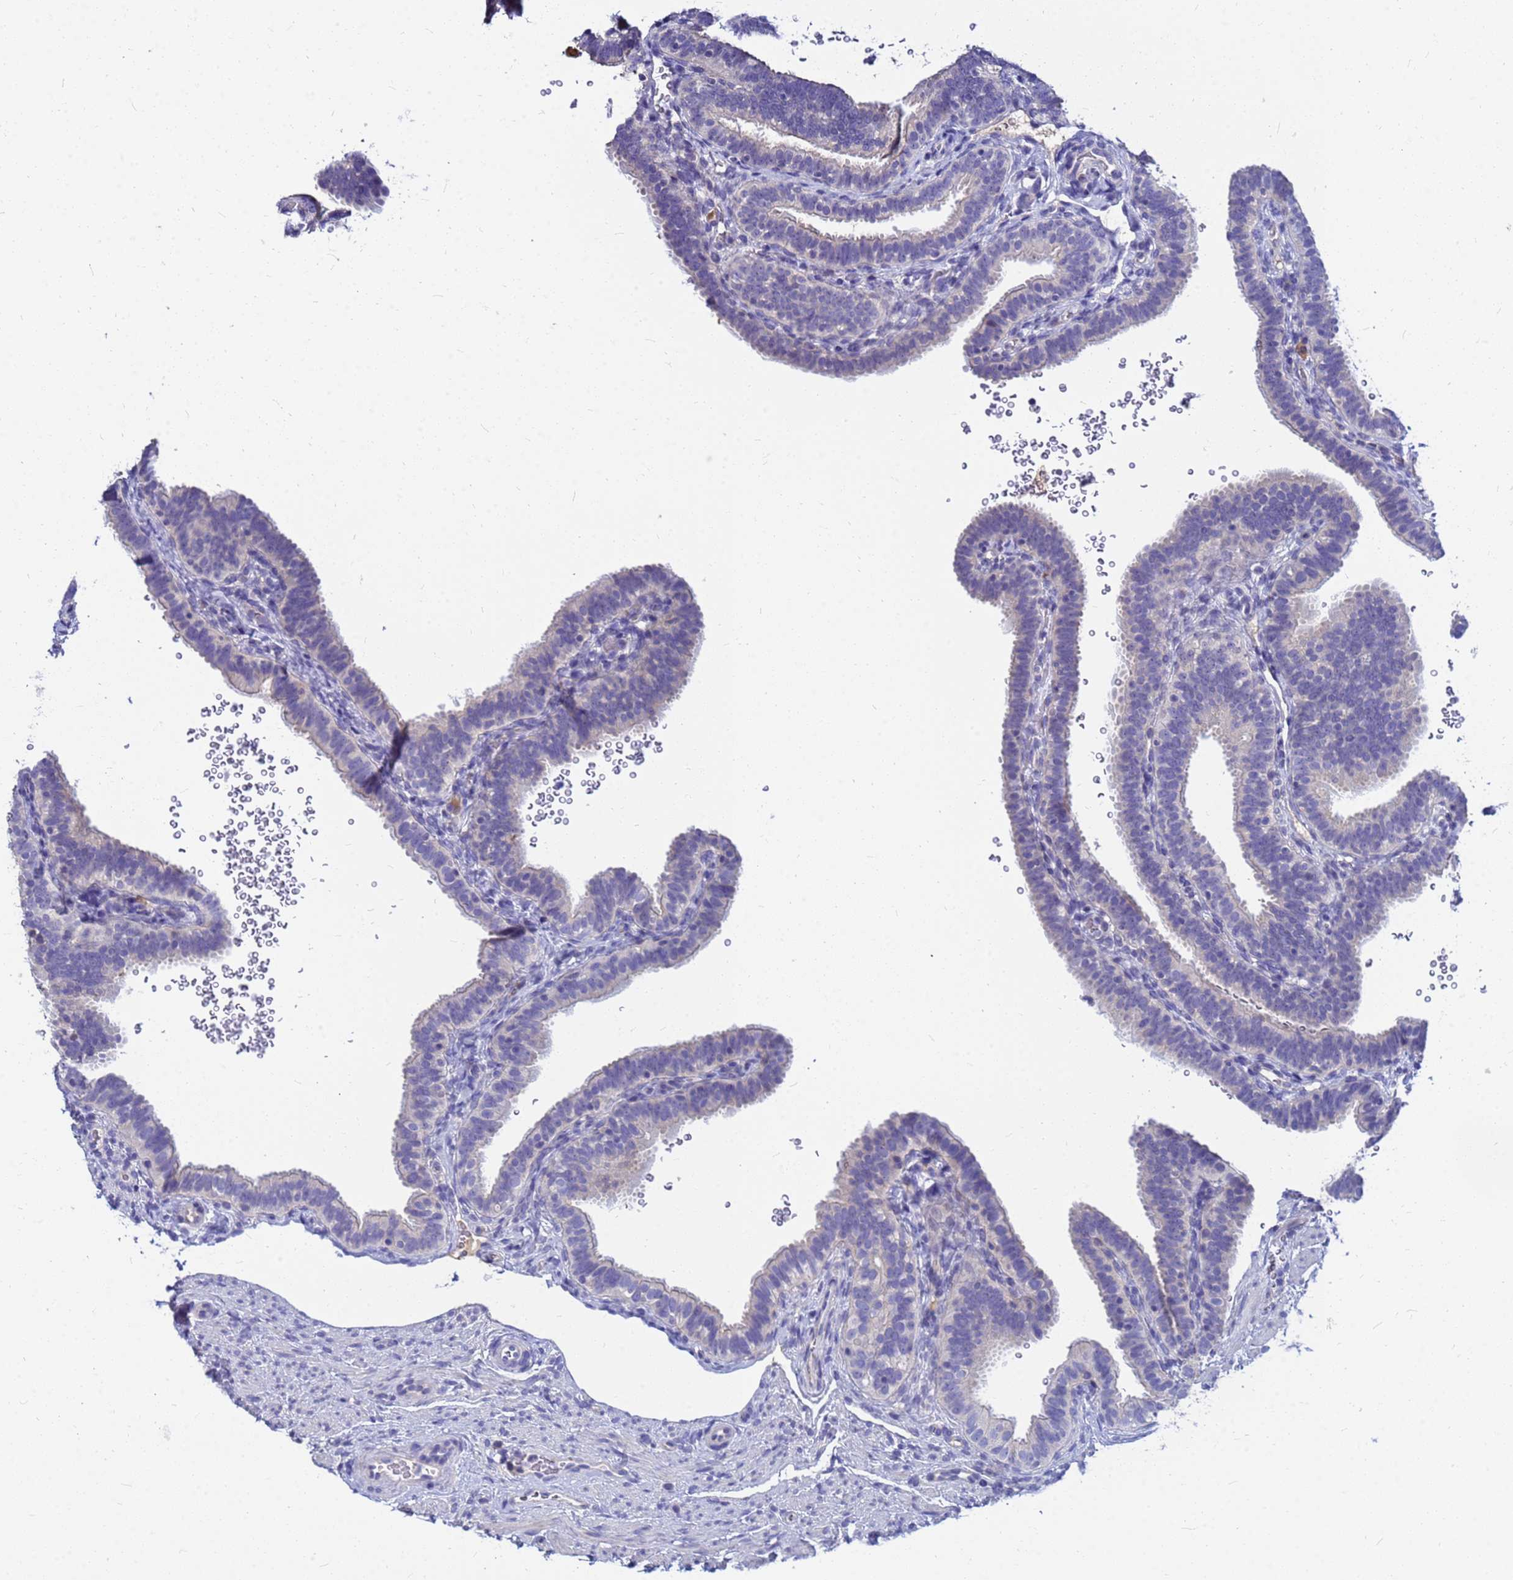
{"staining": {"intensity": "negative", "quantity": "none", "location": "none"}, "tissue": "fallopian tube", "cell_type": "Glandular cells", "image_type": "normal", "snomed": [{"axis": "morphology", "description": "Normal tissue, NOS"}, {"axis": "topography", "description": "Fallopian tube"}], "caption": "Immunohistochemical staining of normal fallopian tube shows no significant positivity in glandular cells. Brightfield microscopy of immunohistochemistry stained with DAB (brown) and hematoxylin (blue), captured at high magnification.", "gene": "DPRX", "patient": {"sex": "female", "age": 41}}